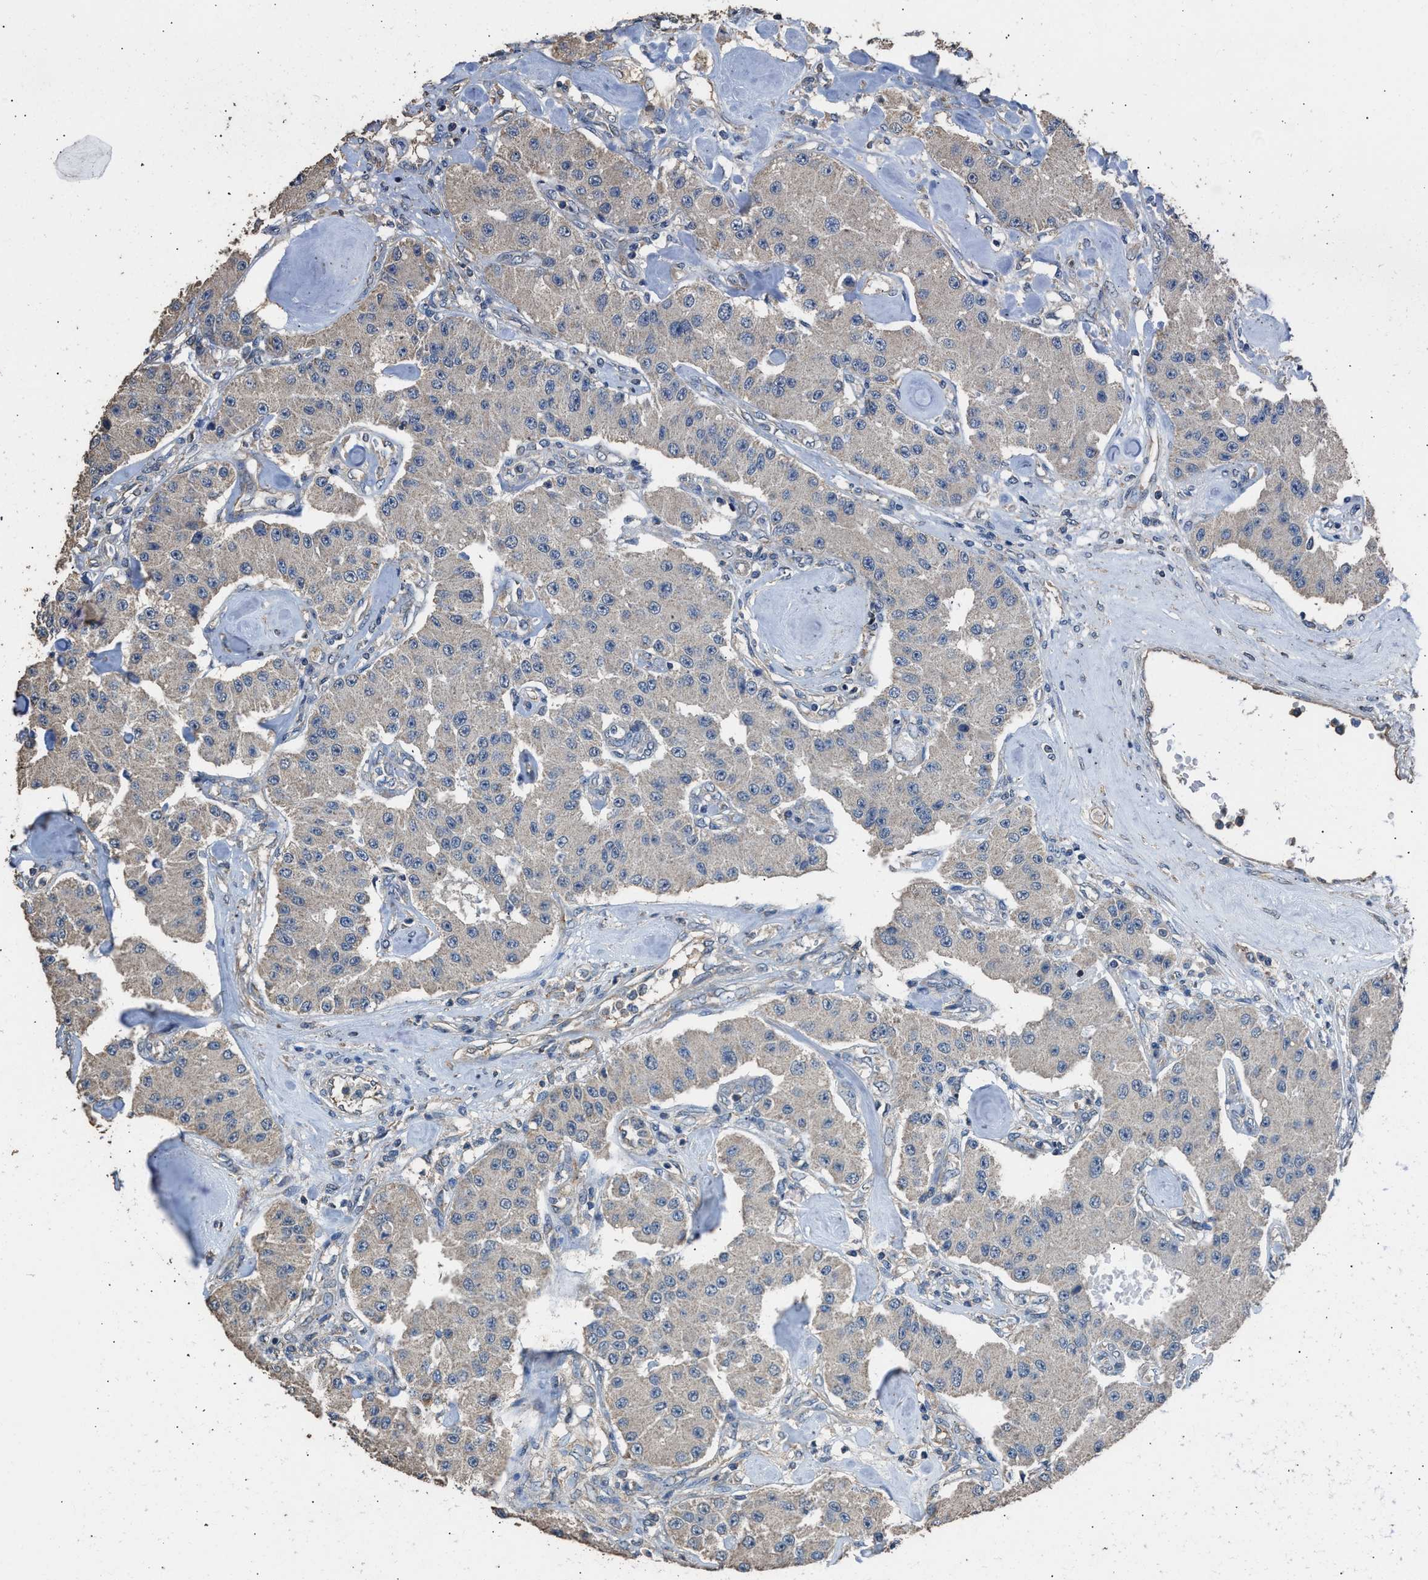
{"staining": {"intensity": "weak", "quantity": "<25%", "location": "cytoplasmic/membranous"}, "tissue": "carcinoid", "cell_type": "Tumor cells", "image_type": "cancer", "snomed": [{"axis": "morphology", "description": "Carcinoid, malignant, NOS"}, {"axis": "topography", "description": "Pancreas"}], "caption": "Protein analysis of malignant carcinoid exhibits no significant expression in tumor cells.", "gene": "ITSN1", "patient": {"sex": "male", "age": 41}}